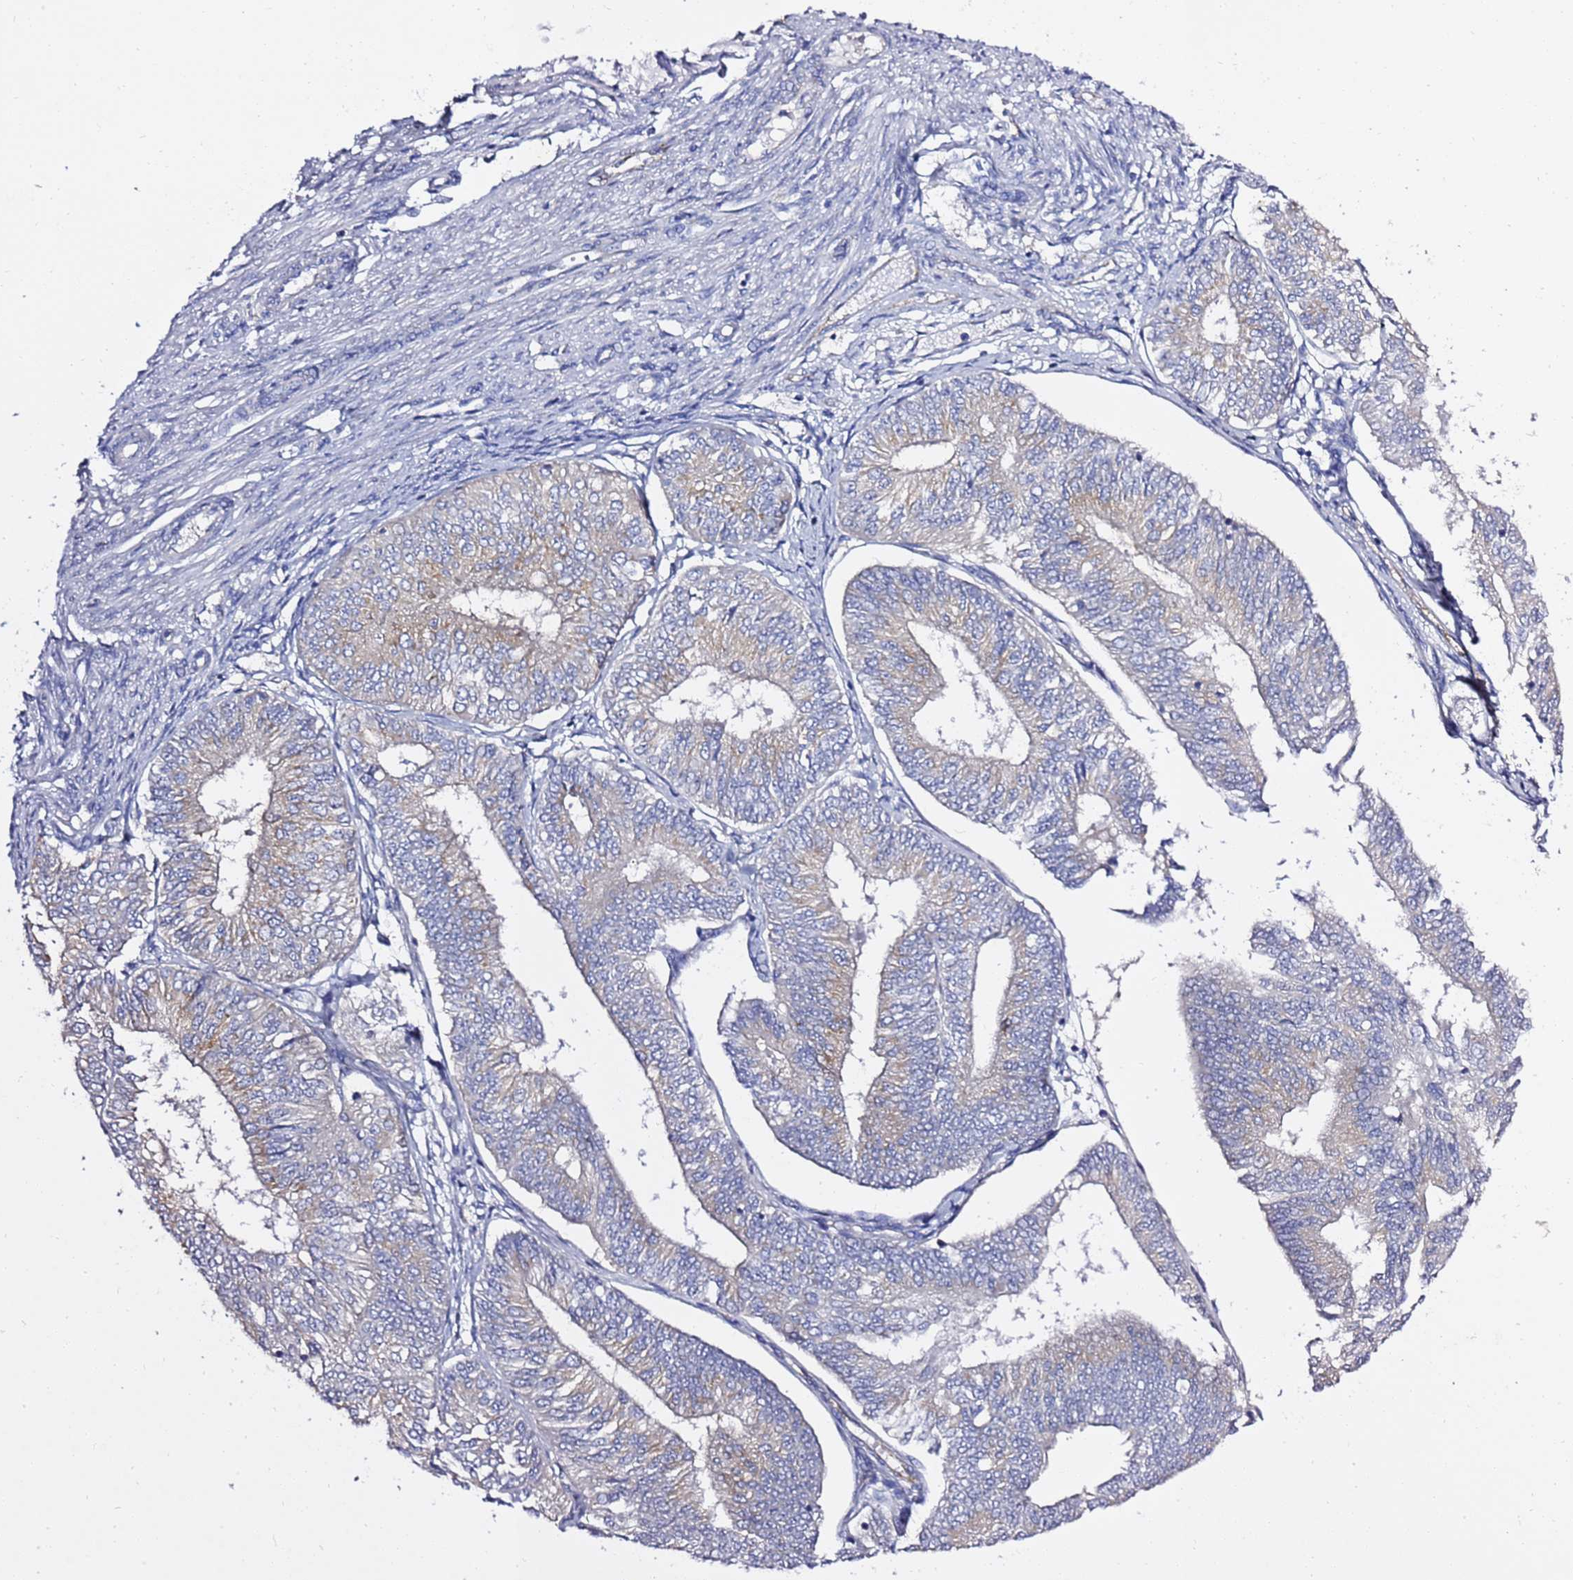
{"staining": {"intensity": "weak", "quantity": "<25%", "location": "cytoplasmic/membranous"}, "tissue": "endometrial cancer", "cell_type": "Tumor cells", "image_type": "cancer", "snomed": [{"axis": "morphology", "description": "Adenocarcinoma, NOS"}, {"axis": "topography", "description": "Endometrium"}], "caption": "The photomicrograph displays no staining of tumor cells in endometrial cancer (adenocarcinoma).", "gene": "ANAPC1", "patient": {"sex": "female", "age": 58}}